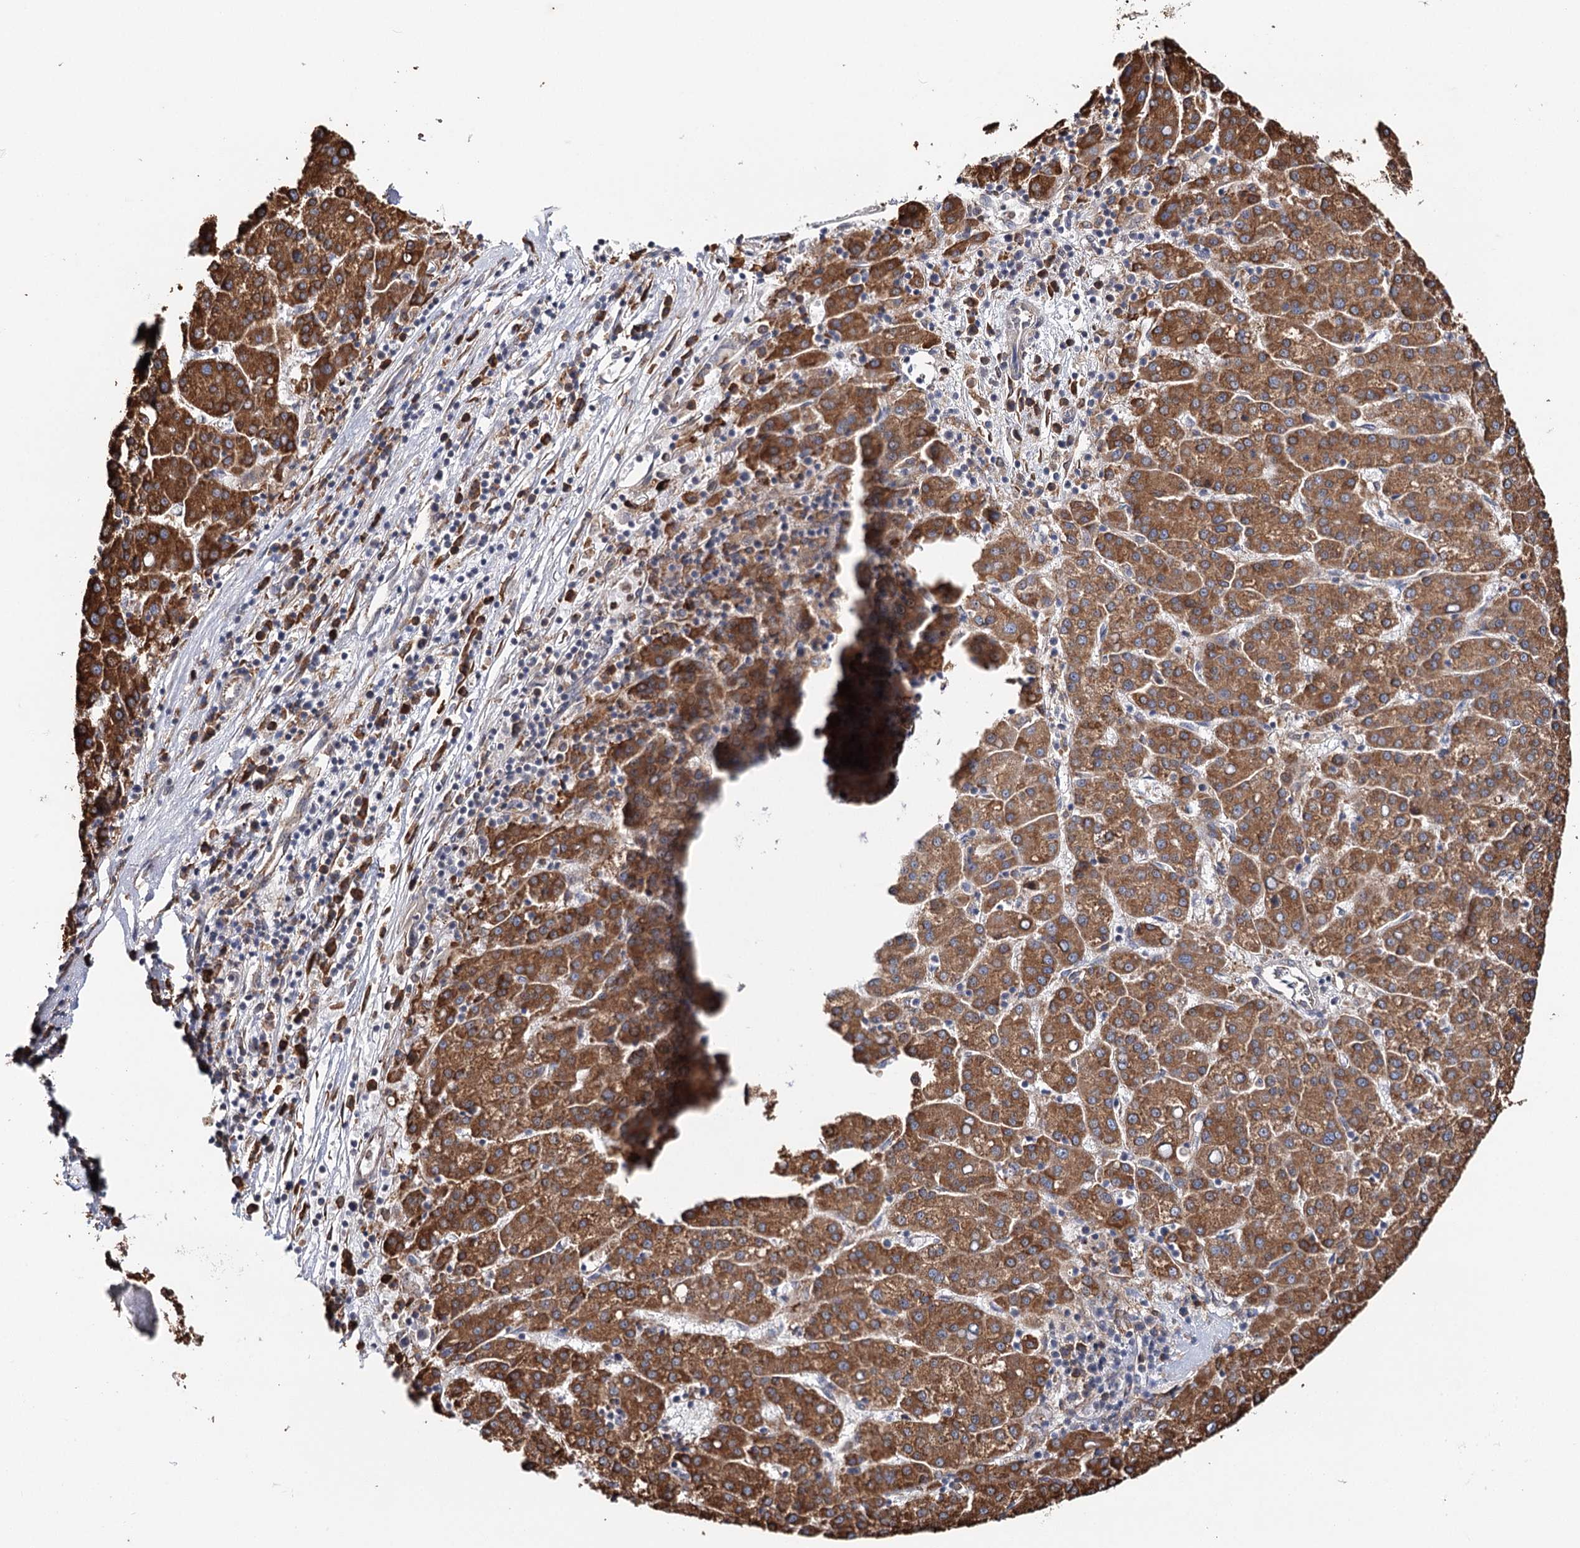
{"staining": {"intensity": "strong", "quantity": ">75%", "location": "cytoplasmic/membranous"}, "tissue": "liver cancer", "cell_type": "Tumor cells", "image_type": "cancer", "snomed": [{"axis": "morphology", "description": "Carcinoma, Hepatocellular, NOS"}, {"axis": "topography", "description": "Liver"}], "caption": "A histopathology image of liver hepatocellular carcinoma stained for a protein displays strong cytoplasmic/membranous brown staining in tumor cells.", "gene": "VEGFA", "patient": {"sex": "female", "age": 58}}